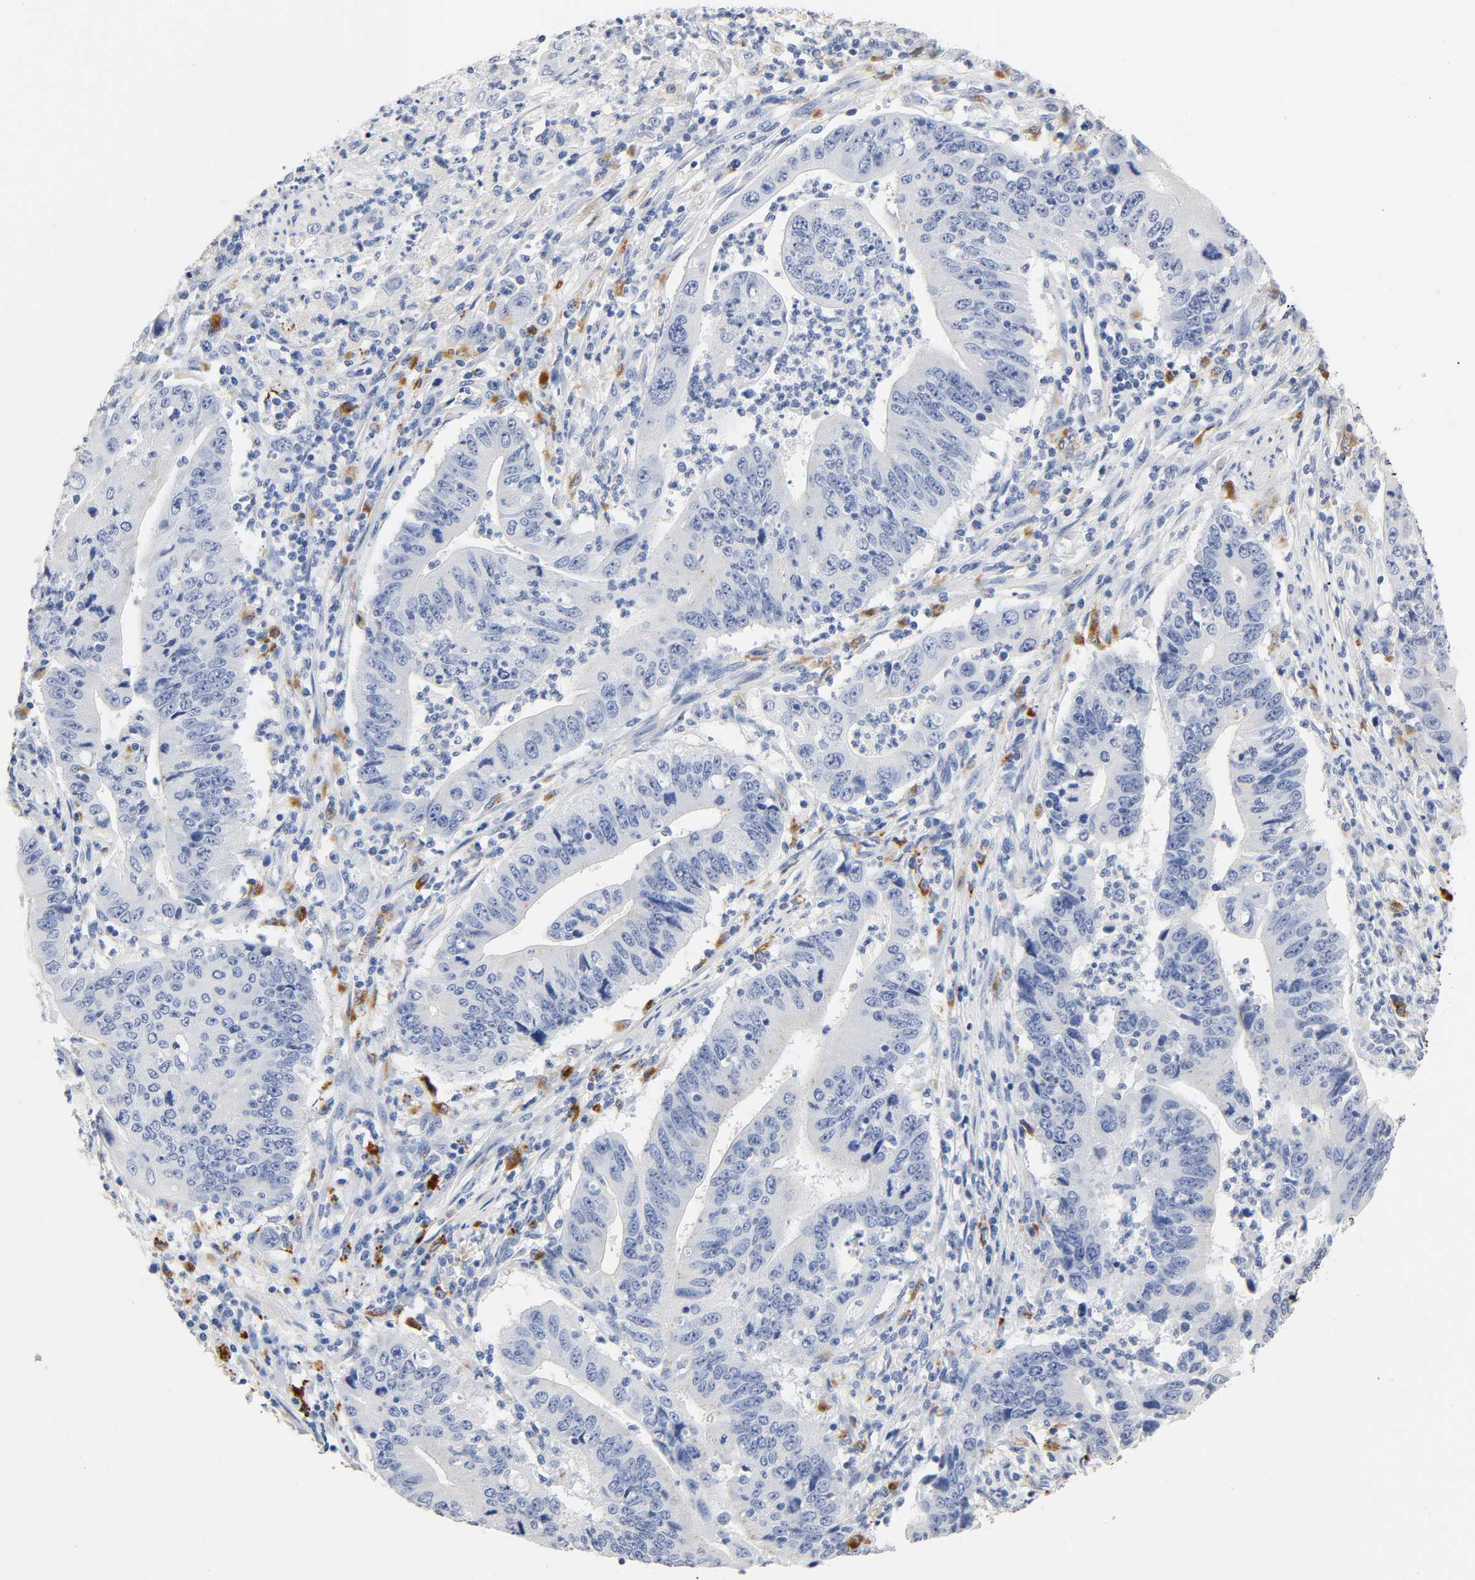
{"staining": {"intensity": "weak", "quantity": "25%-75%", "location": "cytoplasmic/membranous"}, "tissue": "pancreatic cancer", "cell_type": "Tumor cells", "image_type": "cancer", "snomed": [{"axis": "morphology", "description": "Adenocarcinoma, NOS"}, {"axis": "topography", "description": "Pancreas"}], "caption": "DAB immunohistochemical staining of pancreatic cancer (adenocarcinoma) displays weak cytoplasmic/membranous protein expression in approximately 25%-75% of tumor cells.", "gene": "PLP1", "patient": {"sex": "female", "age": 48}}